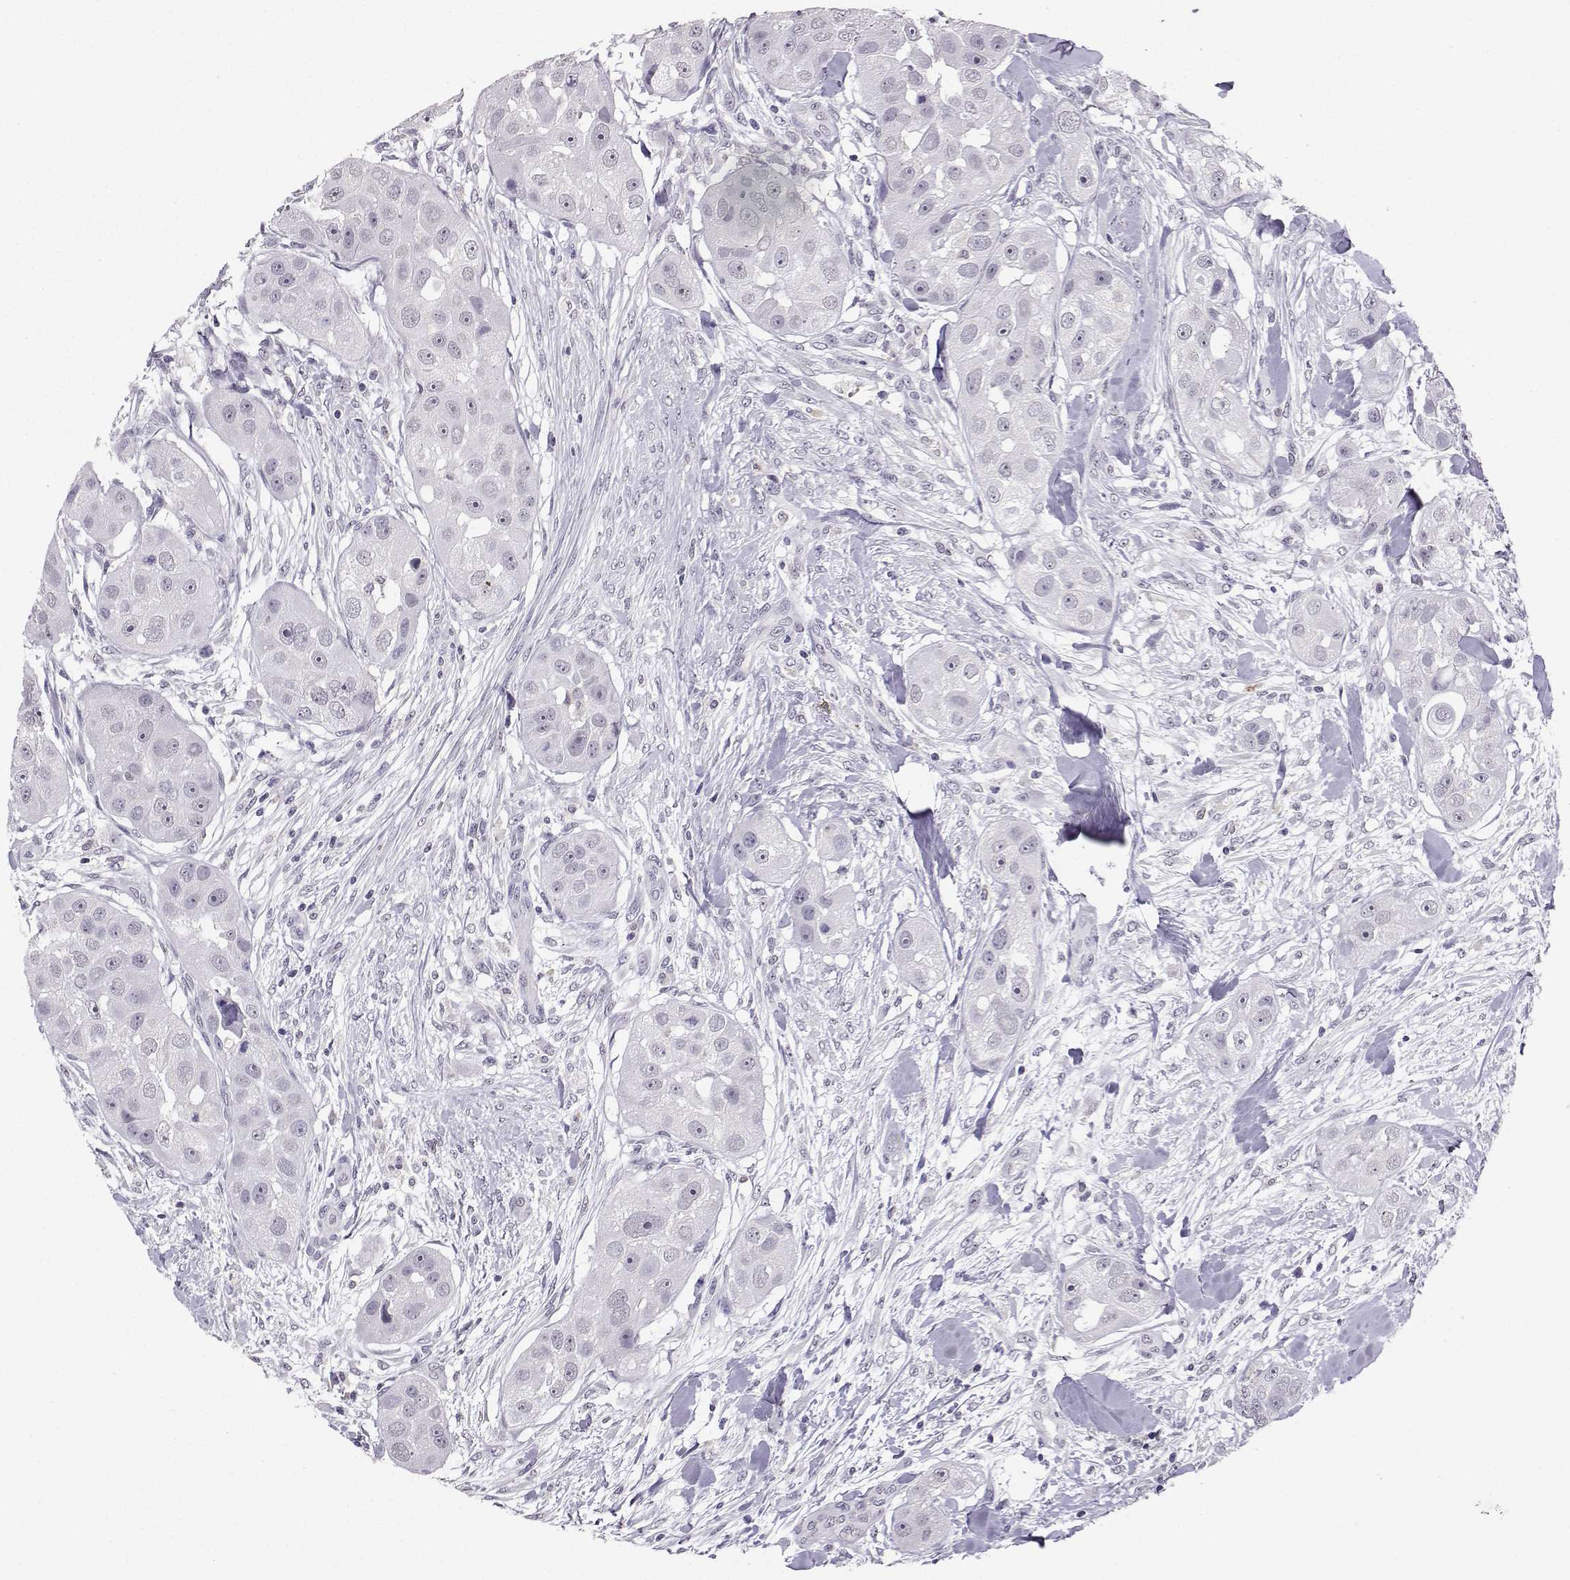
{"staining": {"intensity": "negative", "quantity": "none", "location": "none"}, "tissue": "head and neck cancer", "cell_type": "Tumor cells", "image_type": "cancer", "snomed": [{"axis": "morphology", "description": "Squamous cell carcinoma, NOS"}, {"axis": "topography", "description": "Head-Neck"}], "caption": "Tumor cells are negative for brown protein staining in head and neck squamous cell carcinoma.", "gene": "TBR1", "patient": {"sex": "male", "age": 51}}